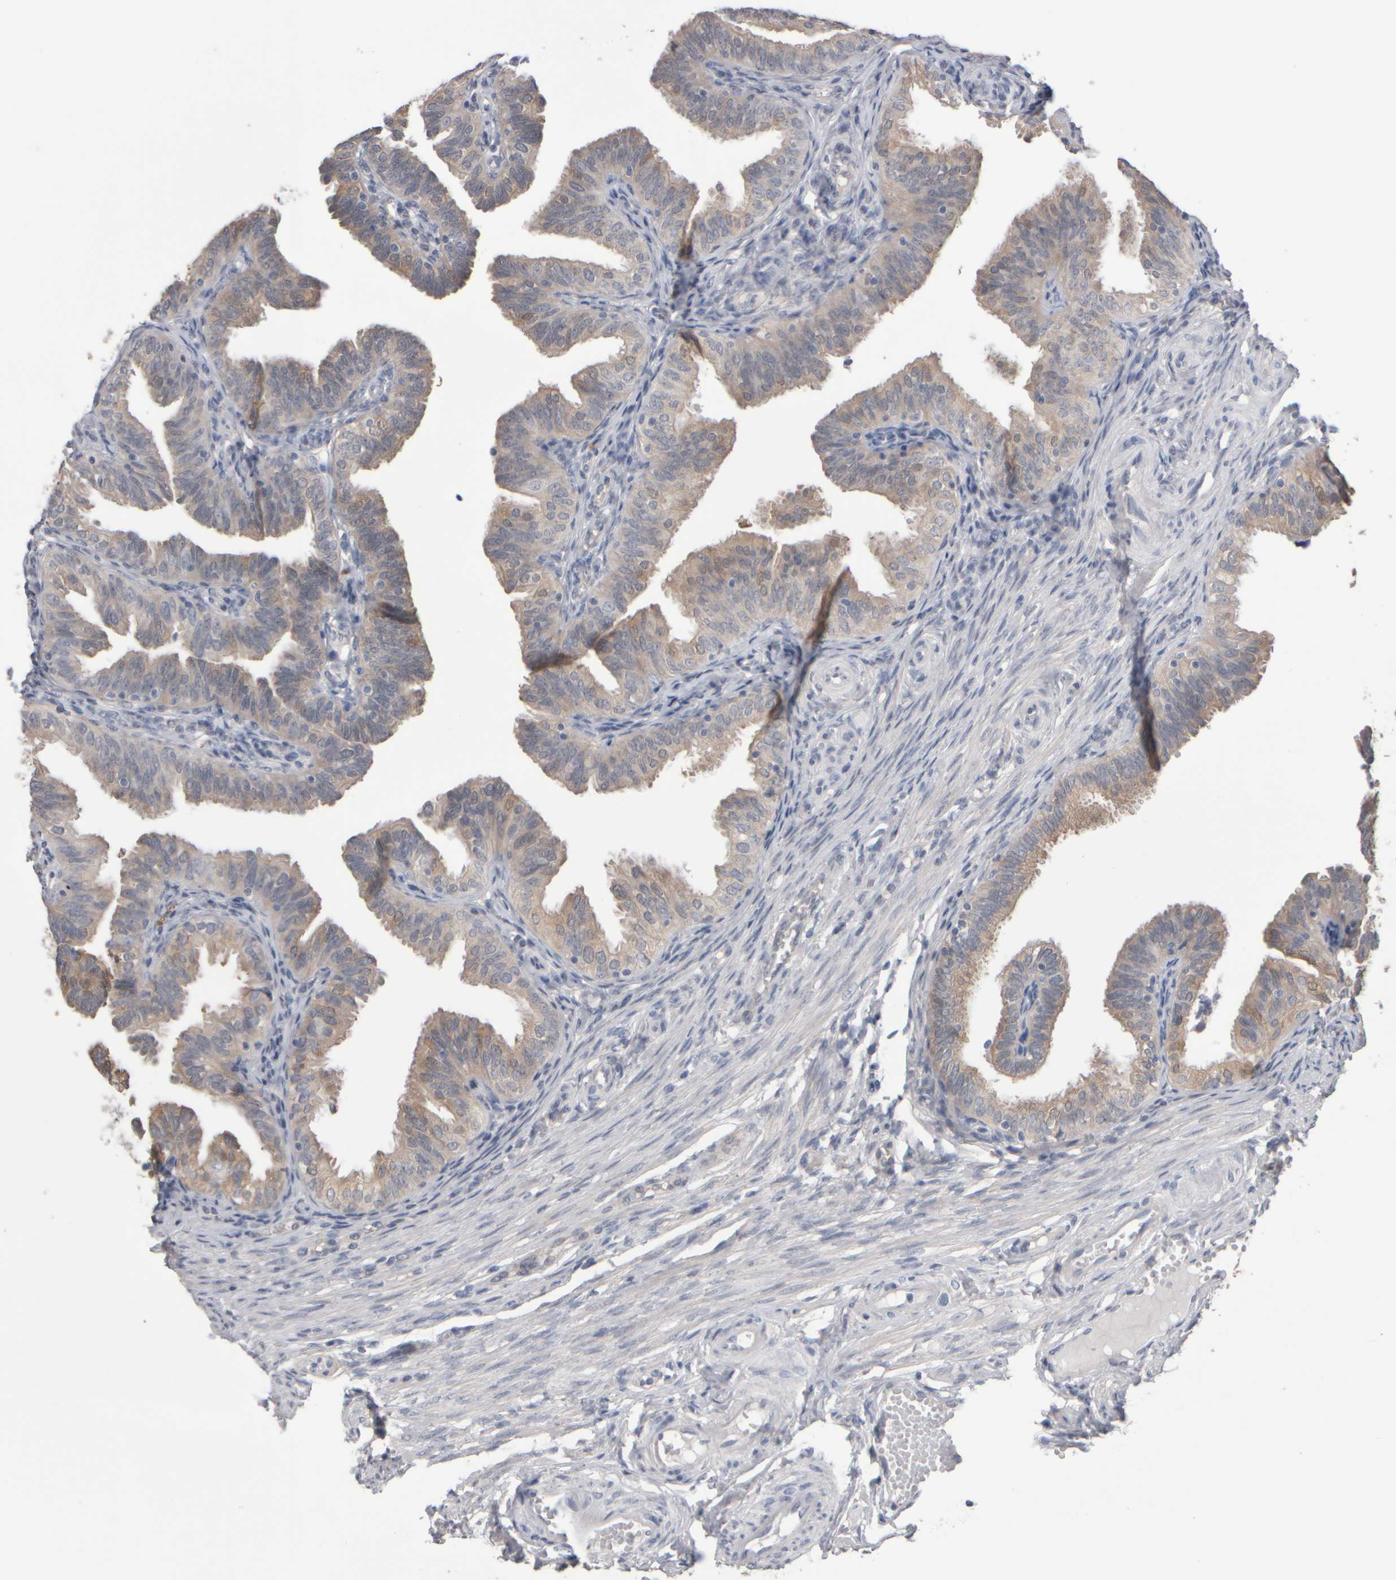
{"staining": {"intensity": "weak", "quantity": "25%-75%", "location": "cytoplasmic/membranous"}, "tissue": "fallopian tube", "cell_type": "Glandular cells", "image_type": "normal", "snomed": [{"axis": "morphology", "description": "Normal tissue, NOS"}, {"axis": "topography", "description": "Fallopian tube"}], "caption": "This histopathology image exhibits immunohistochemistry staining of unremarkable human fallopian tube, with low weak cytoplasmic/membranous staining in approximately 25%-75% of glandular cells.", "gene": "EPHX2", "patient": {"sex": "female", "age": 35}}